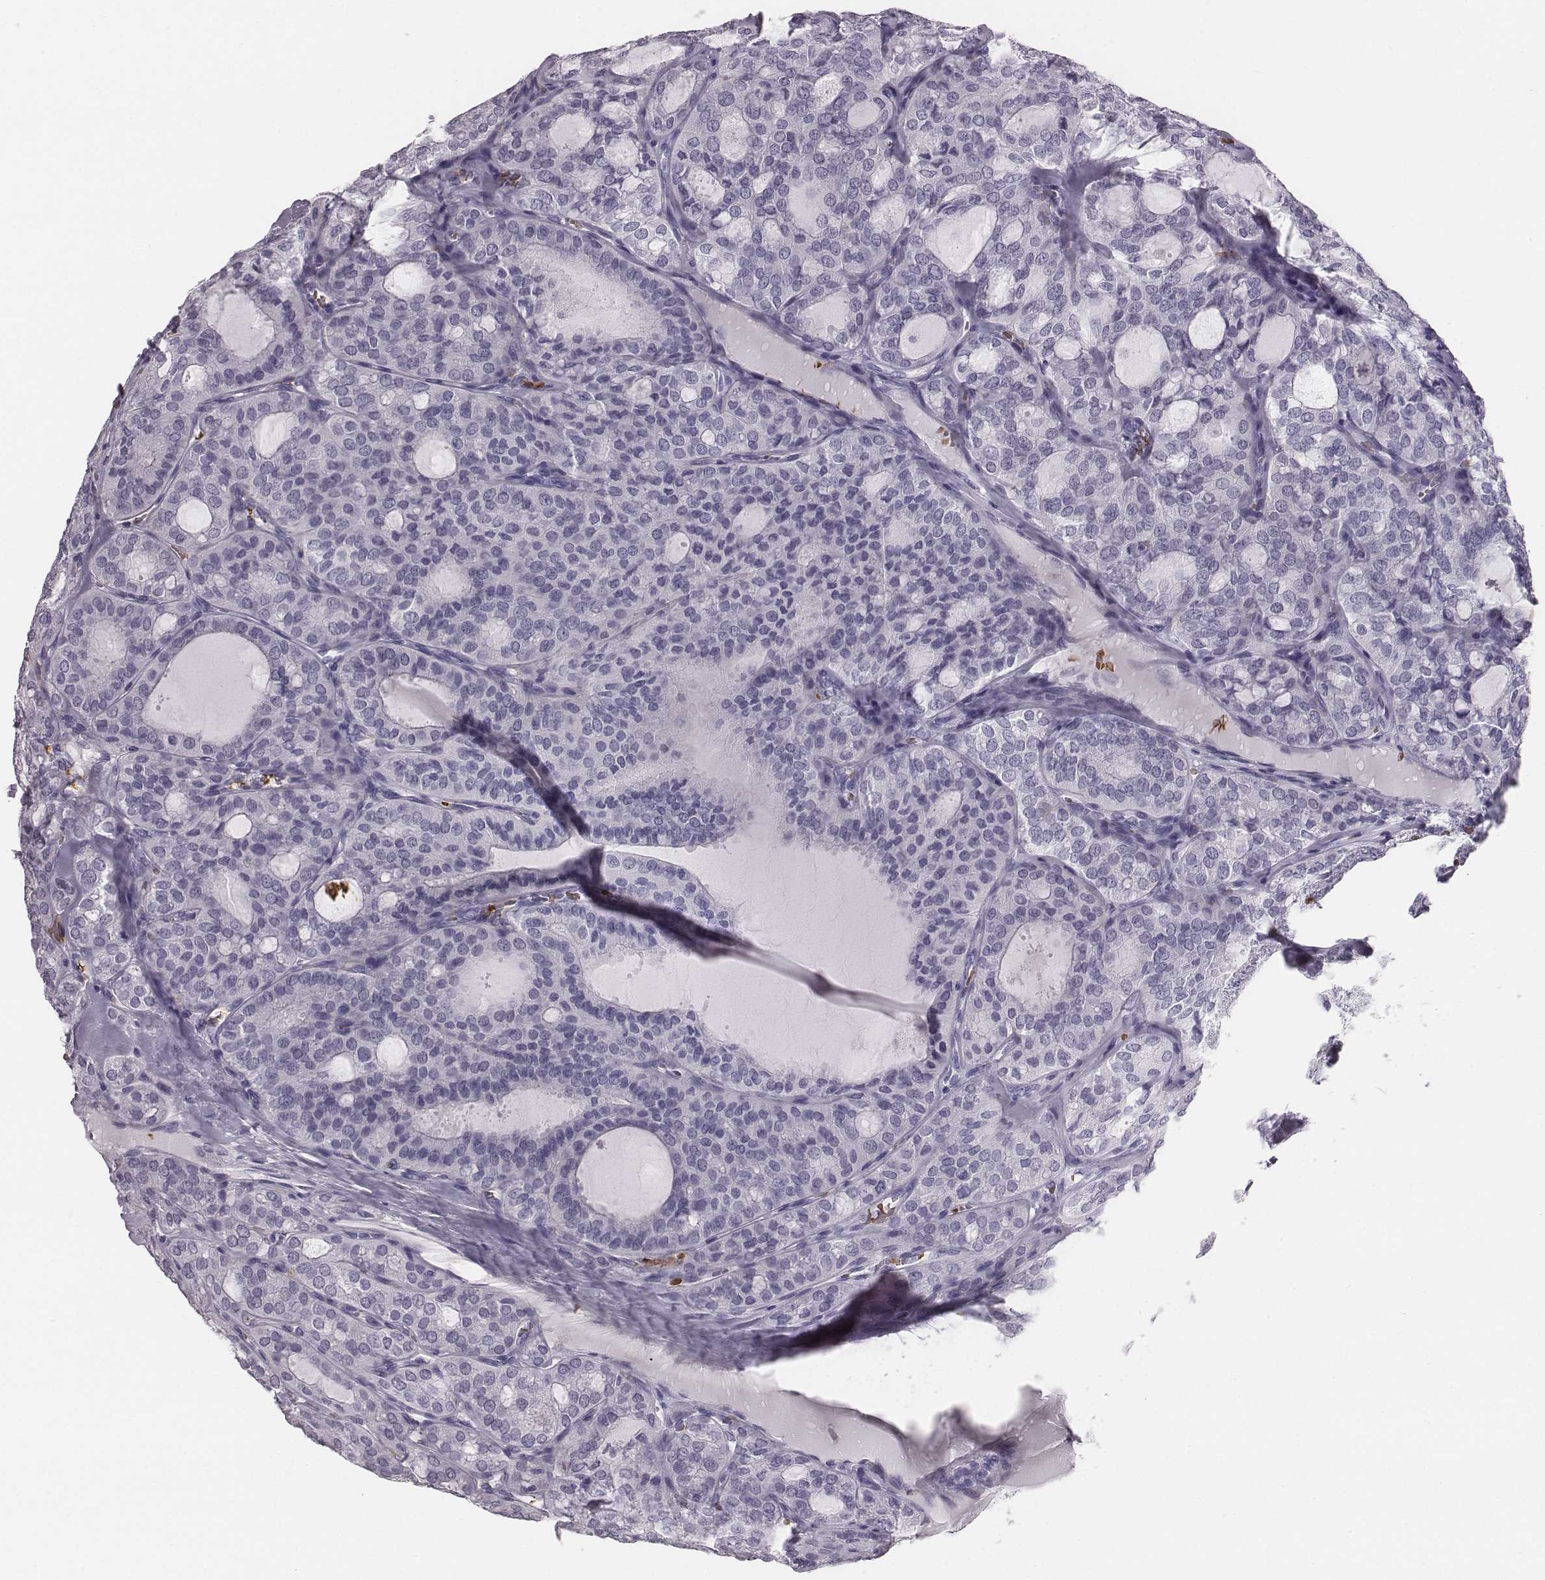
{"staining": {"intensity": "negative", "quantity": "none", "location": "none"}, "tissue": "thyroid cancer", "cell_type": "Tumor cells", "image_type": "cancer", "snomed": [{"axis": "morphology", "description": "Follicular adenoma carcinoma, NOS"}, {"axis": "topography", "description": "Thyroid gland"}], "caption": "Immunohistochemical staining of thyroid cancer (follicular adenoma carcinoma) exhibits no significant expression in tumor cells. (Immunohistochemistry, brightfield microscopy, high magnification).", "gene": "HBZ", "patient": {"sex": "male", "age": 75}}